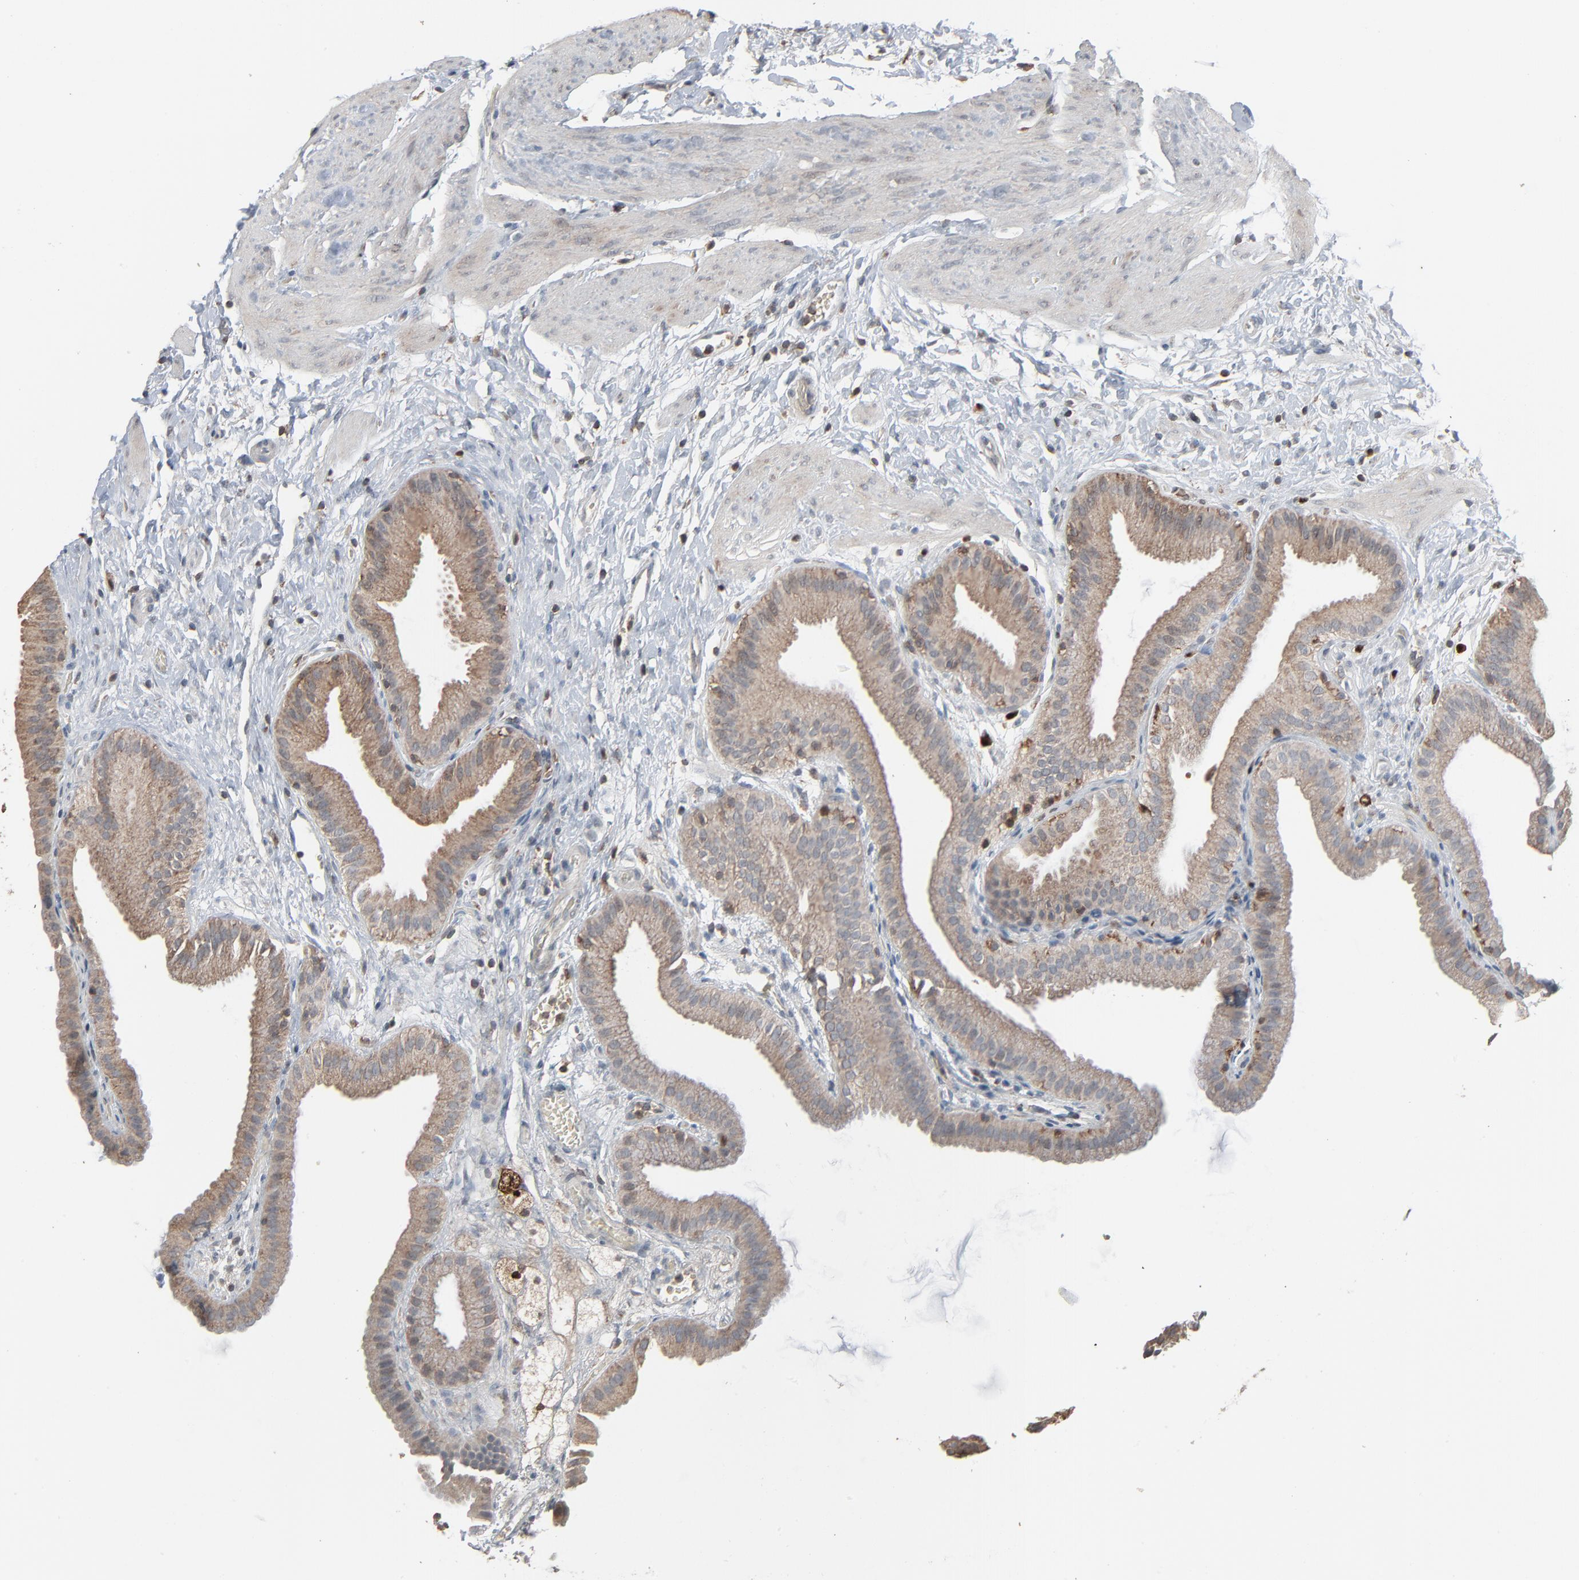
{"staining": {"intensity": "weak", "quantity": ">75%", "location": "cytoplasmic/membranous"}, "tissue": "gallbladder", "cell_type": "Glandular cells", "image_type": "normal", "snomed": [{"axis": "morphology", "description": "Normal tissue, NOS"}, {"axis": "topography", "description": "Gallbladder"}], "caption": "Immunohistochemical staining of benign gallbladder displays low levels of weak cytoplasmic/membranous positivity in about >75% of glandular cells. The staining is performed using DAB brown chromogen to label protein expression. The nuclei are counter-stained blue using hematoxylin.", "gene": "DOCK8", "patient": {"sex": "female", "age": 63}}